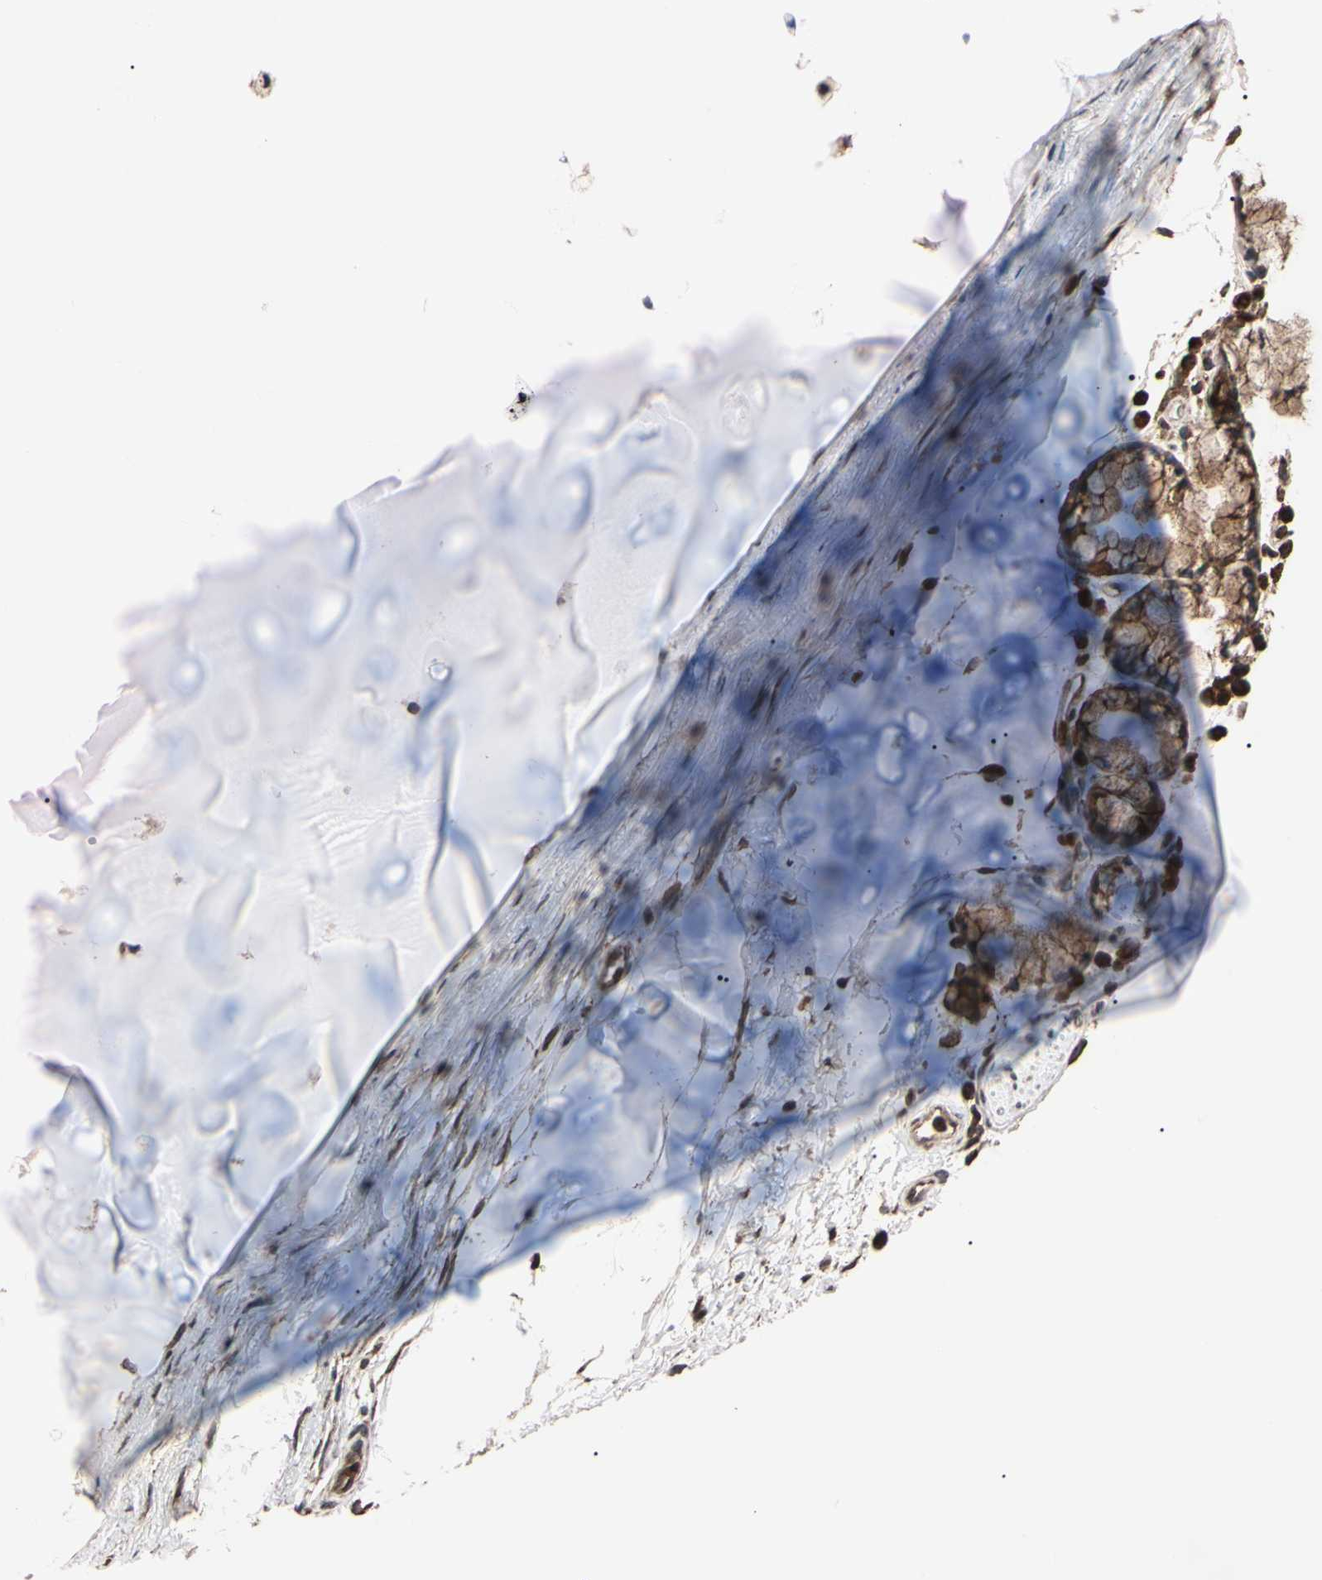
{"staining": {"intensity": "moderate", "quantity": ">75%", "location": "cytoplasmic/membranous"}, "tissue": "bronchus", "cell_type": "Respiratory epithelial cells", "image_type": "normal", "snomed": [{"axis": "morphology", "description": "Normal tissue, NOS"}, {"axis": "topography", "description": "Bronchus"}], "caption": "The histopathology image demonstrates immunohistochemical staining of benign bronchus. There is moderate cytoplasmic/membranous staining is identified in approximately >75% of respiratory epithelial cells. (Brightfield microscopy of DAB IHC at high magnification).", "gene": "TNFRSF1A", "patient": {"sex": "female", "age": 54}}